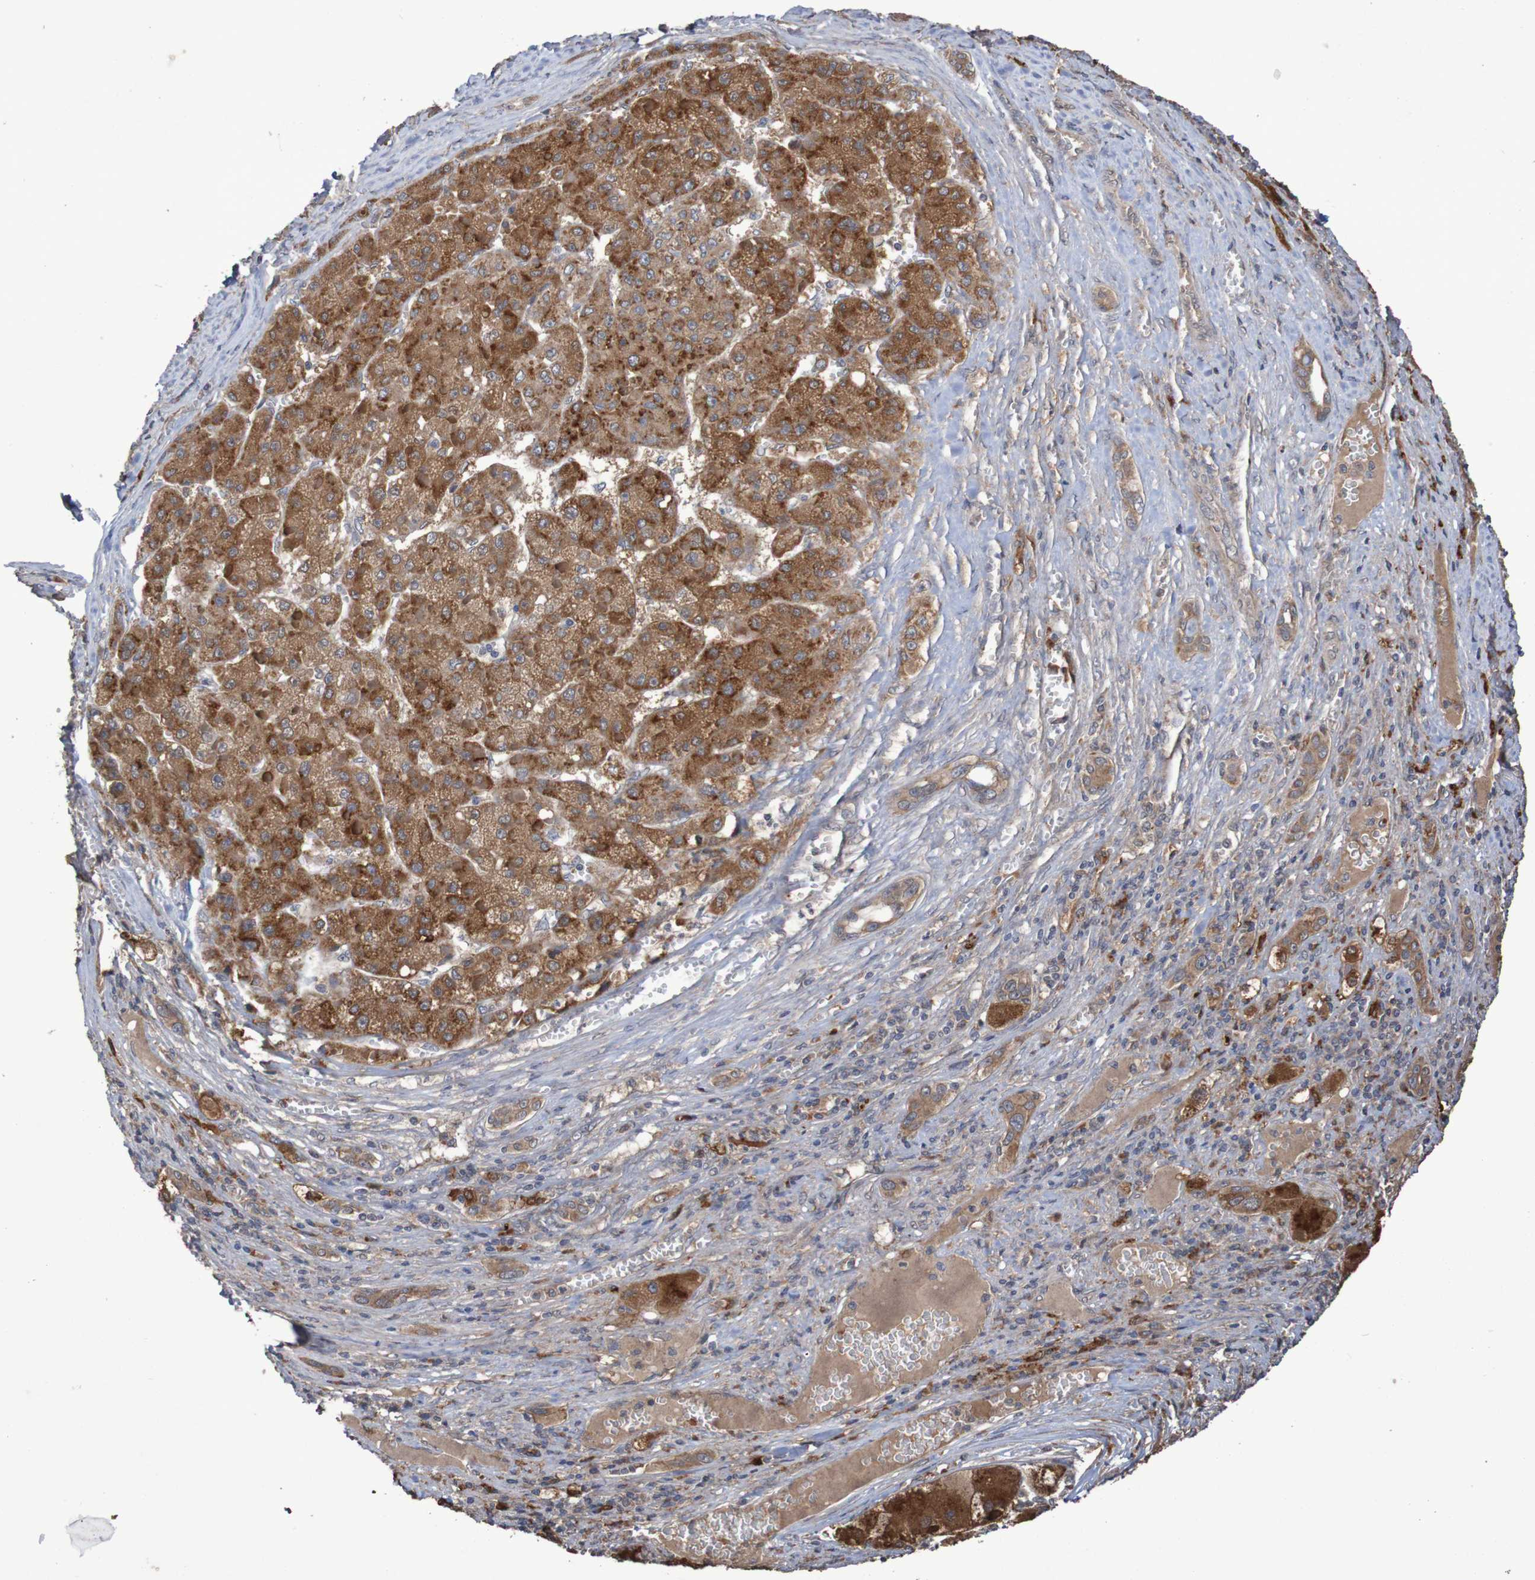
{"staining": {"intensity": "moderate", "quantity": ">75%", "location": "cytoplasmic/membranous"}, "tissue": "liver cancer", "cell_type": "Tumor cells", "image_type": "cancer", "snomed": [{"axis": "morphology", "description": "Carcinoma, Hepatocellular, NOS"}, {"axis": "topography", "description": "Liver"}], "caption": "Immunohistochemical staining of human liver cancer reveals medium levels of moderate cytoplasmic/membranous positivity in about >75% of tumor cells. (DAB (3,3'-diaminobenzidine) IHC with brightfield microscopy, high magnification).", "gene": "PHYH", "patient": {"sex": "female", "age": 73}}